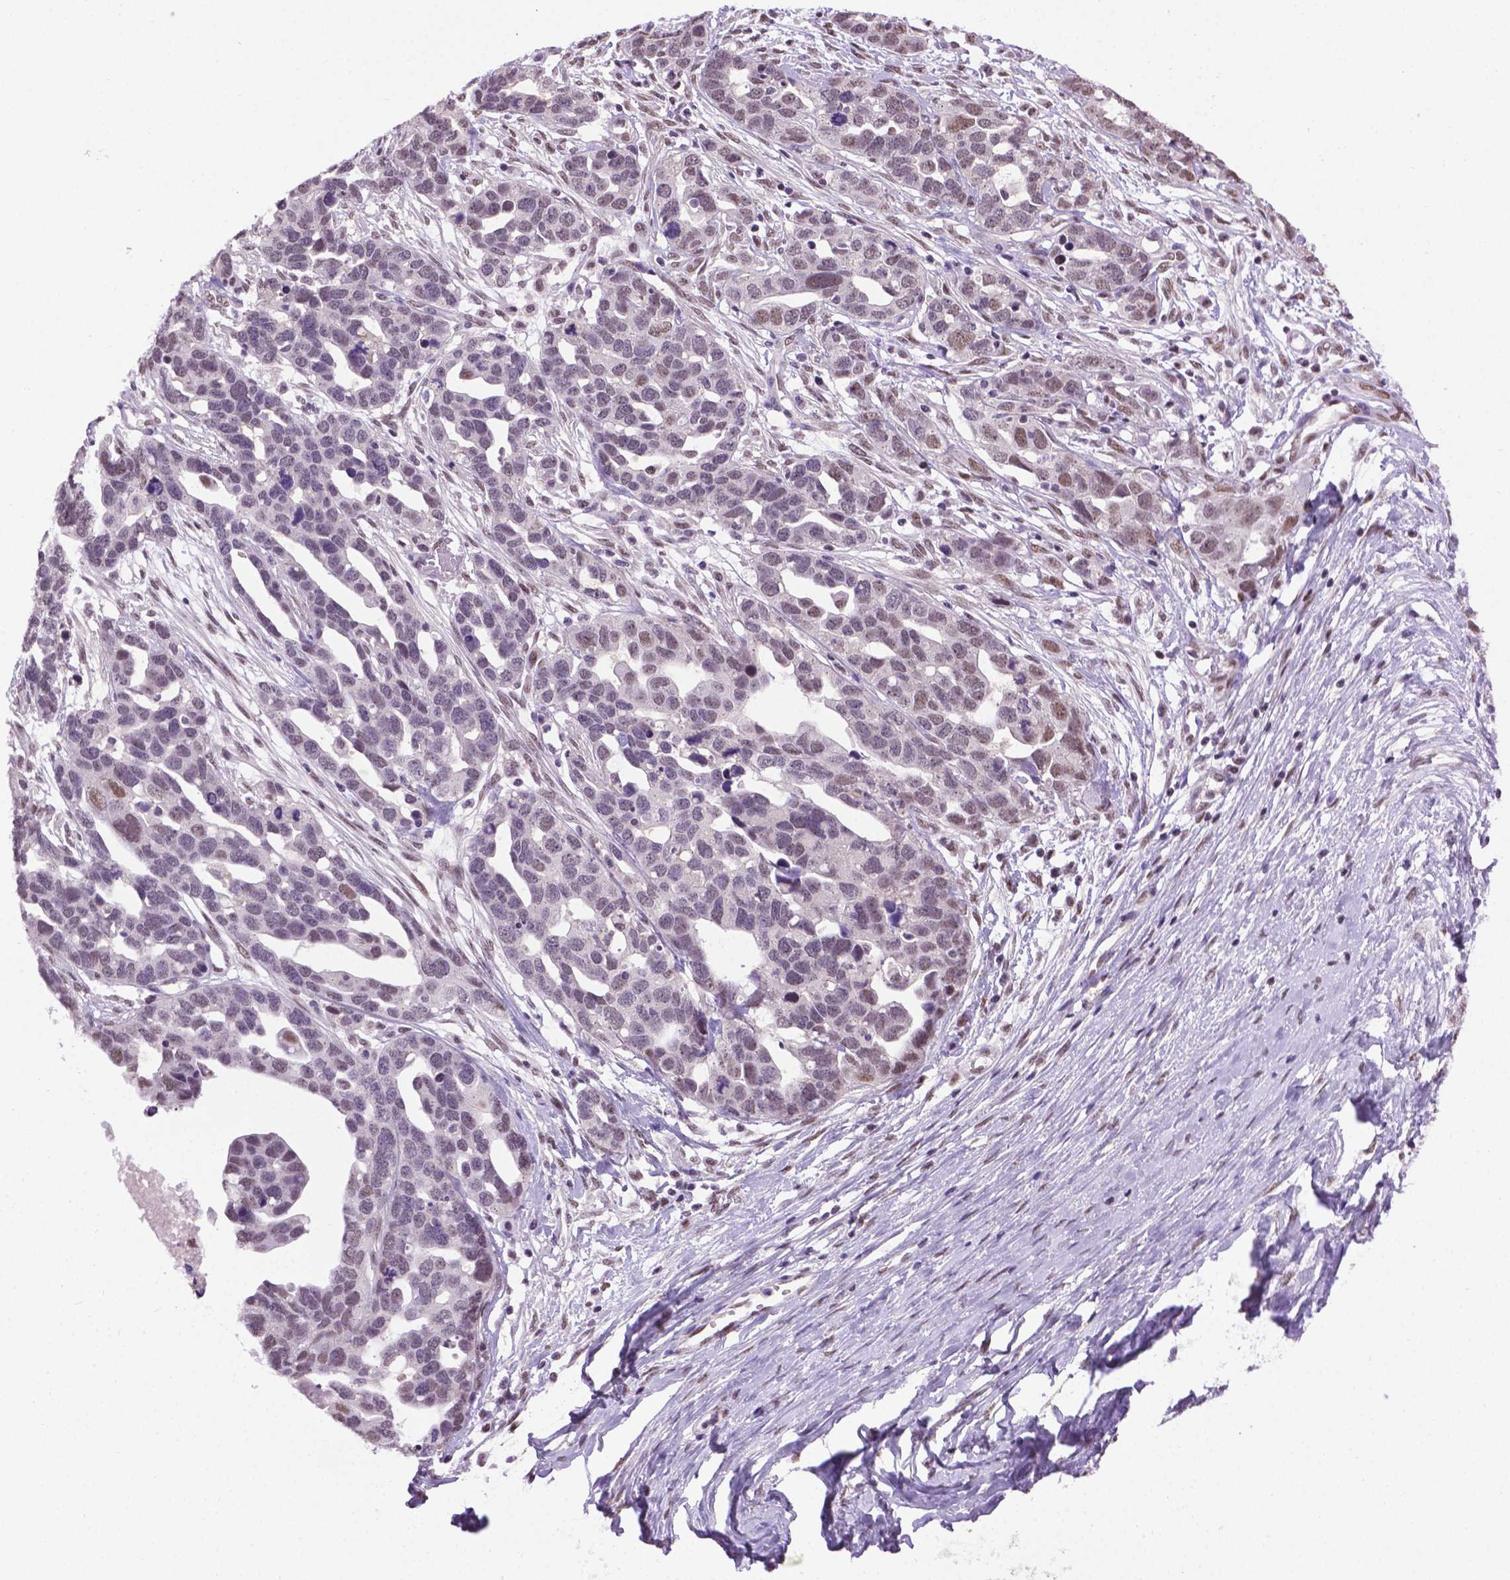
{"staining": {"intensity": "moderate", "quantity": "<25%", "location": "nuclear"}, "tissue": "ovarian cancer", "cell_type": "Tumor cells", "image_type": "cancer", "snomed": [{"axis": "morphology", "description": "Cystadenocarcinoma, serous, NOS"}, {"axis": "topography", "description": "Ovary"}], "caption": "There is low levels of moderate nuclear expression in tumor cells of serous cystadenocarcinoma (ovarian), as demonstrated by immunohistochemical staining (brown color).", "gene": "ABI2", "patient": {"sex": "female", "age": 54}}